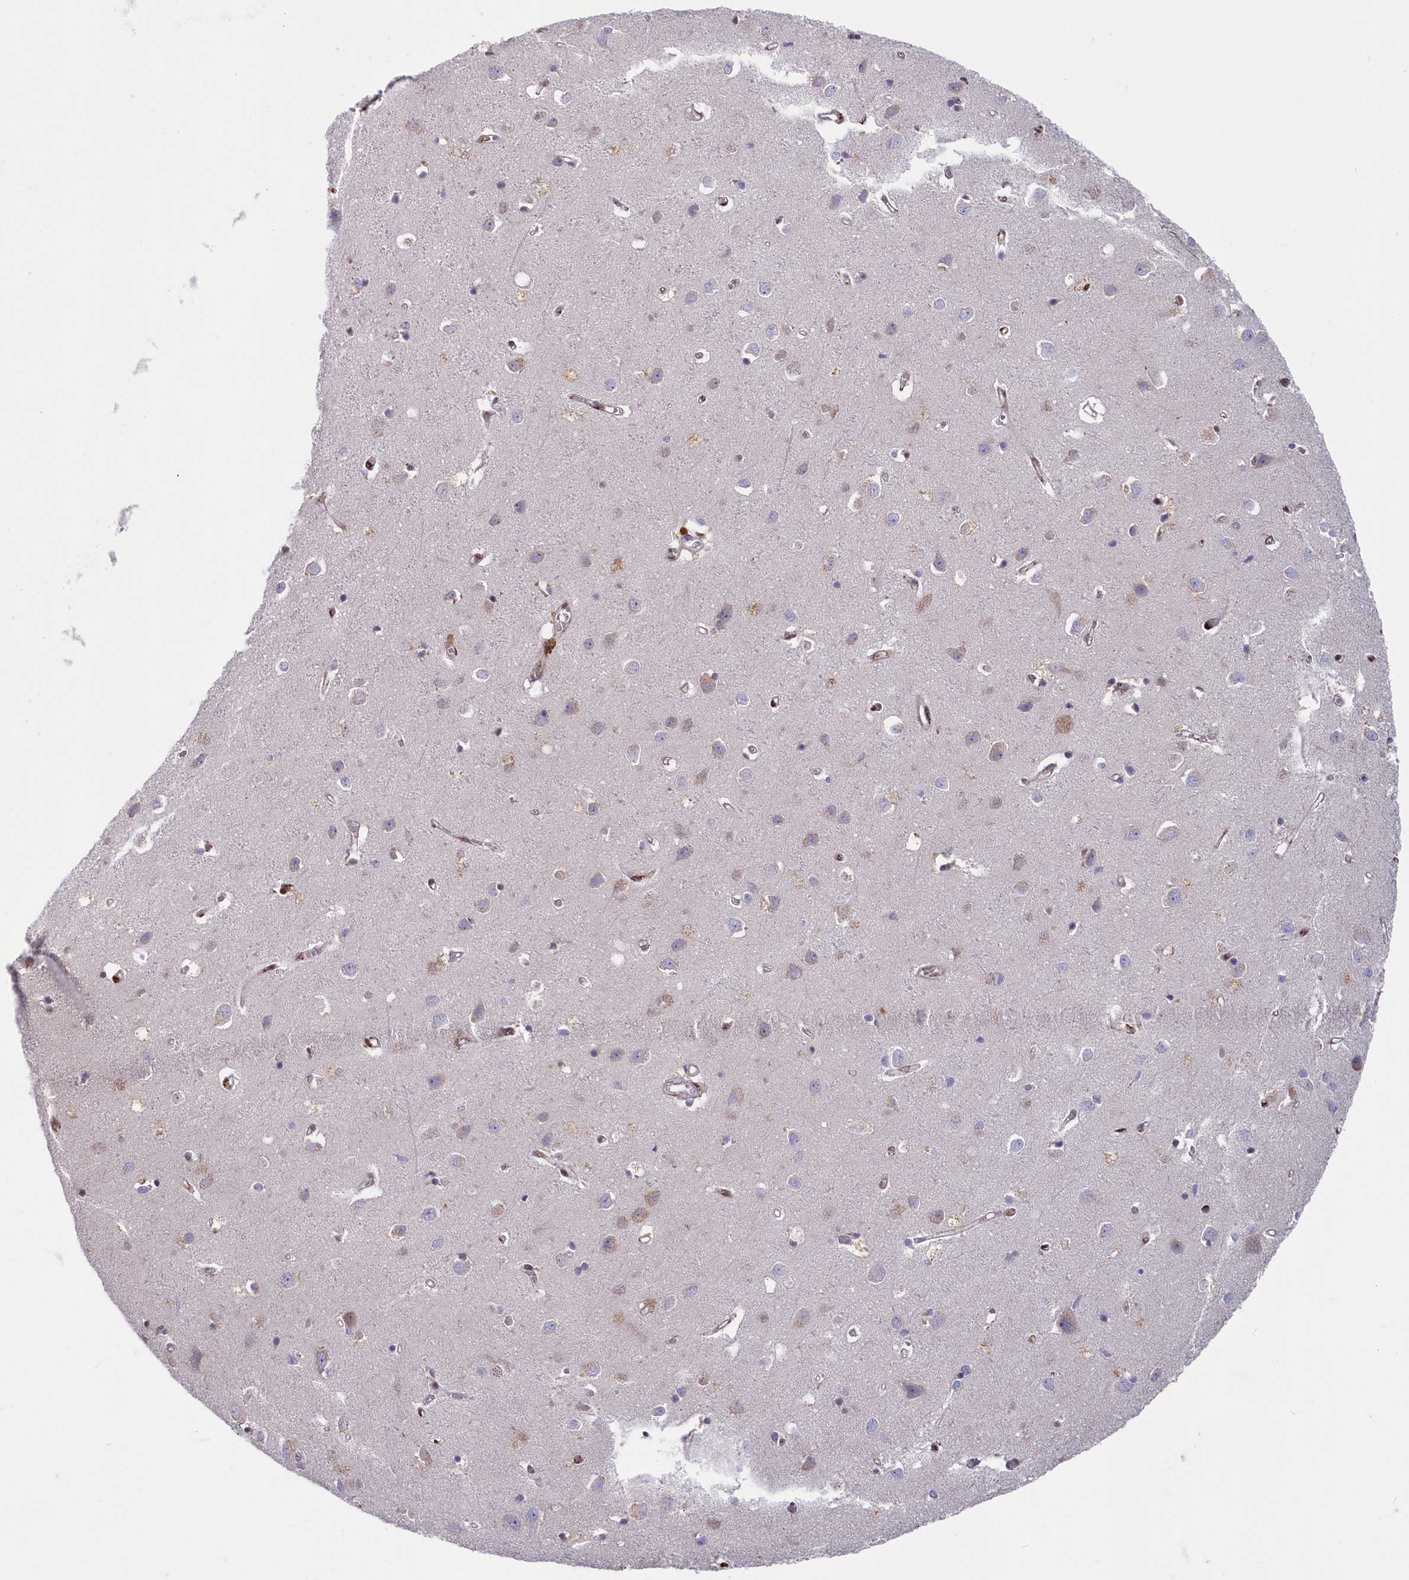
{"staining": {"intensity": "moderate", "quantity": "25%-75%", "location": "cytoplasmic/membranous,nuclear"}, "tissue": "cerebral cortex", "cell_type": "Endothelial cells", "image_type": "normal", "snomed": [{"axis": "morphology", "description": "Normal tissue, NOS"}, {"axis": "topography", "description": "Cerebral cortex"}], "caption": "Immunohistochemistry (IHC) of unremarkable human cerebral cortex displays medium levels of moderate cytoplasmic/membranous,nuclear expression in about 25%-75% of endothelial cells. (DAB IHC, brown staining for protein, blue staining for nuclei).", "gene": "CHST12", "patient": {"sex": "female", "age": 64}}